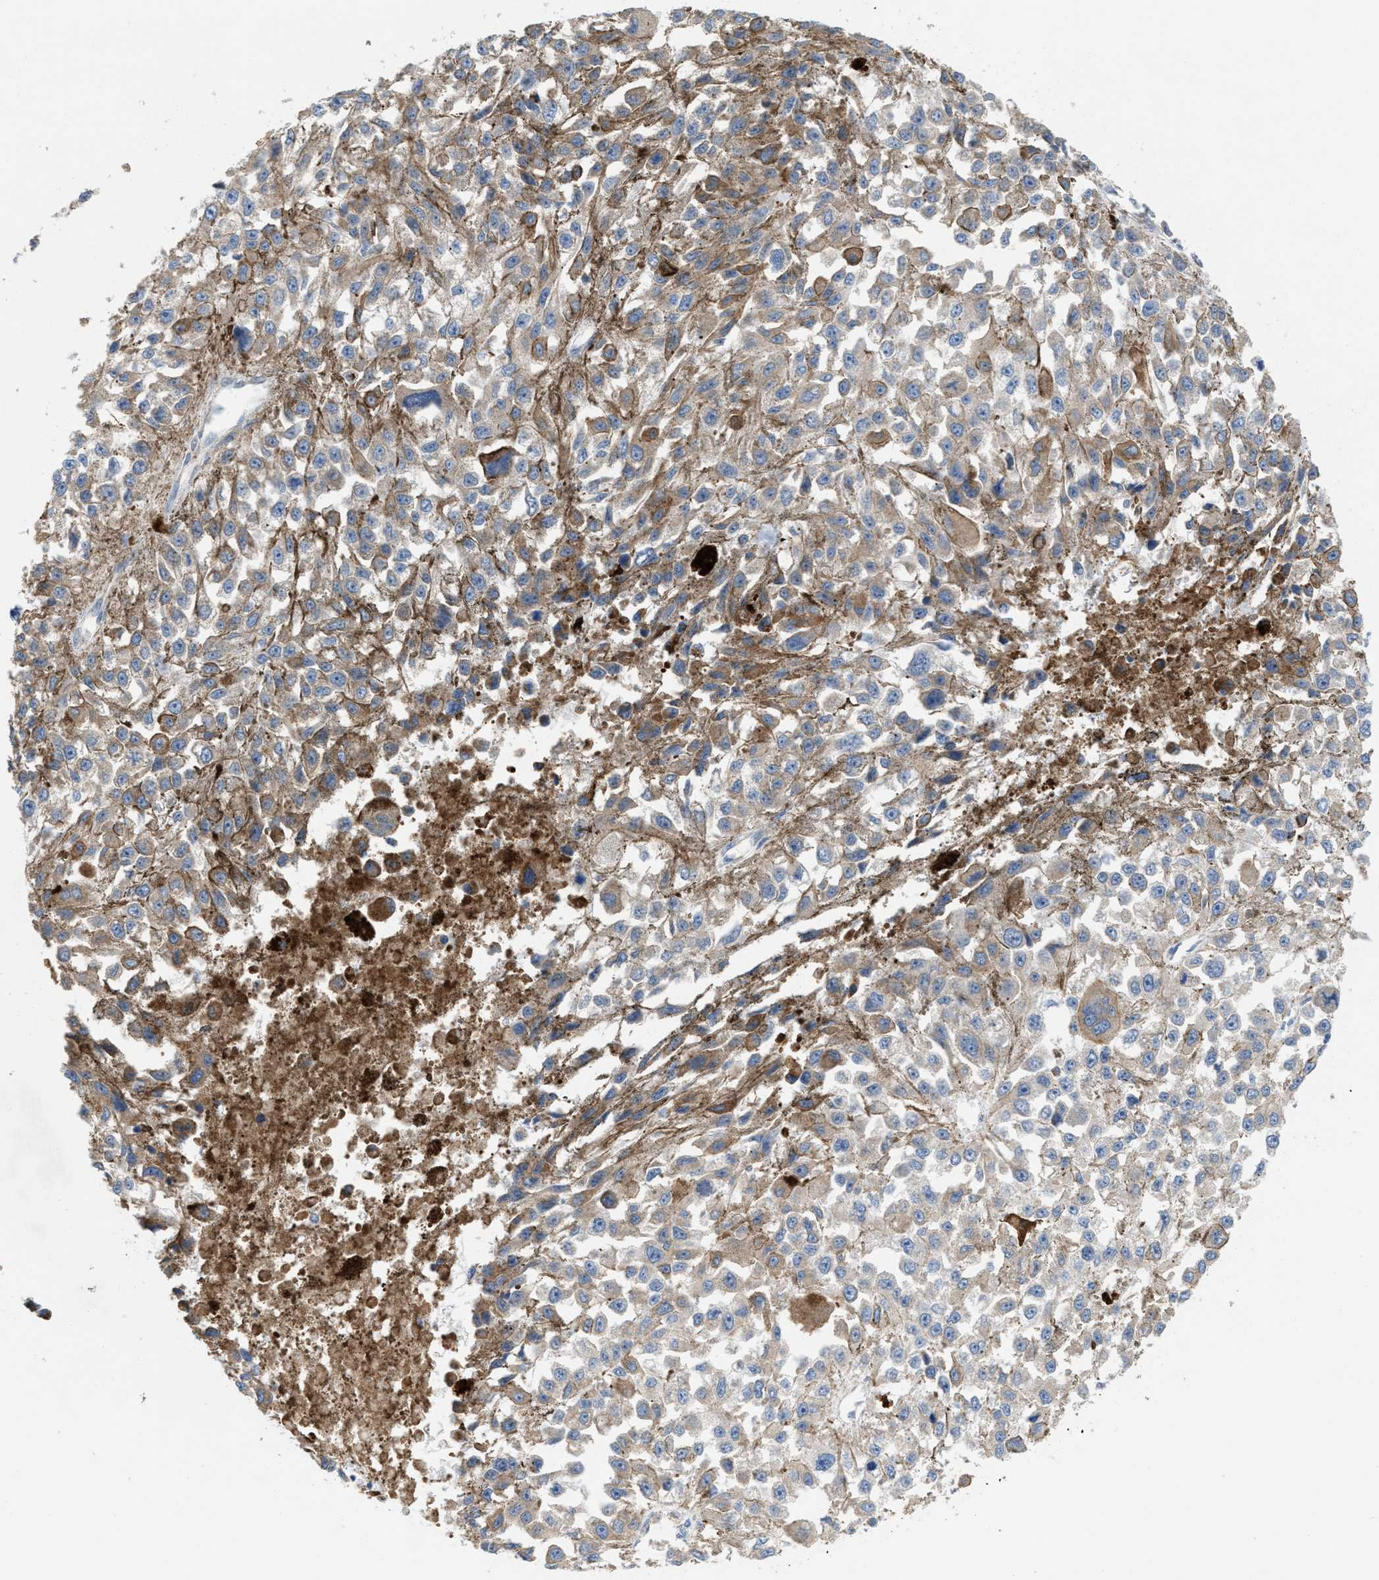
{"staining": {"intensity": "weak", "quantity": "25%-75%", "location": "cytoplasmic/membranous"}, "tissue": "melanoma", "cell_type": "Tumor cells", "image_type": "cancer", "snomed": [{"axis": "morphology", "description": "Malignant melanoma, Metastatic site"}, {"axis": "topography", "description": "Lymph node"}], "caption": "High-magnification brightfield microscopy of melanoma stained with DAB (brown) and counterstained with hematoxylin (blue). tumor cells exhibit weak cytoplasmic/membranous staining is identified in about25%-75% of cells.", "gene": "DYNC2I1", "patient": {"sex": "male", "age": 59}}